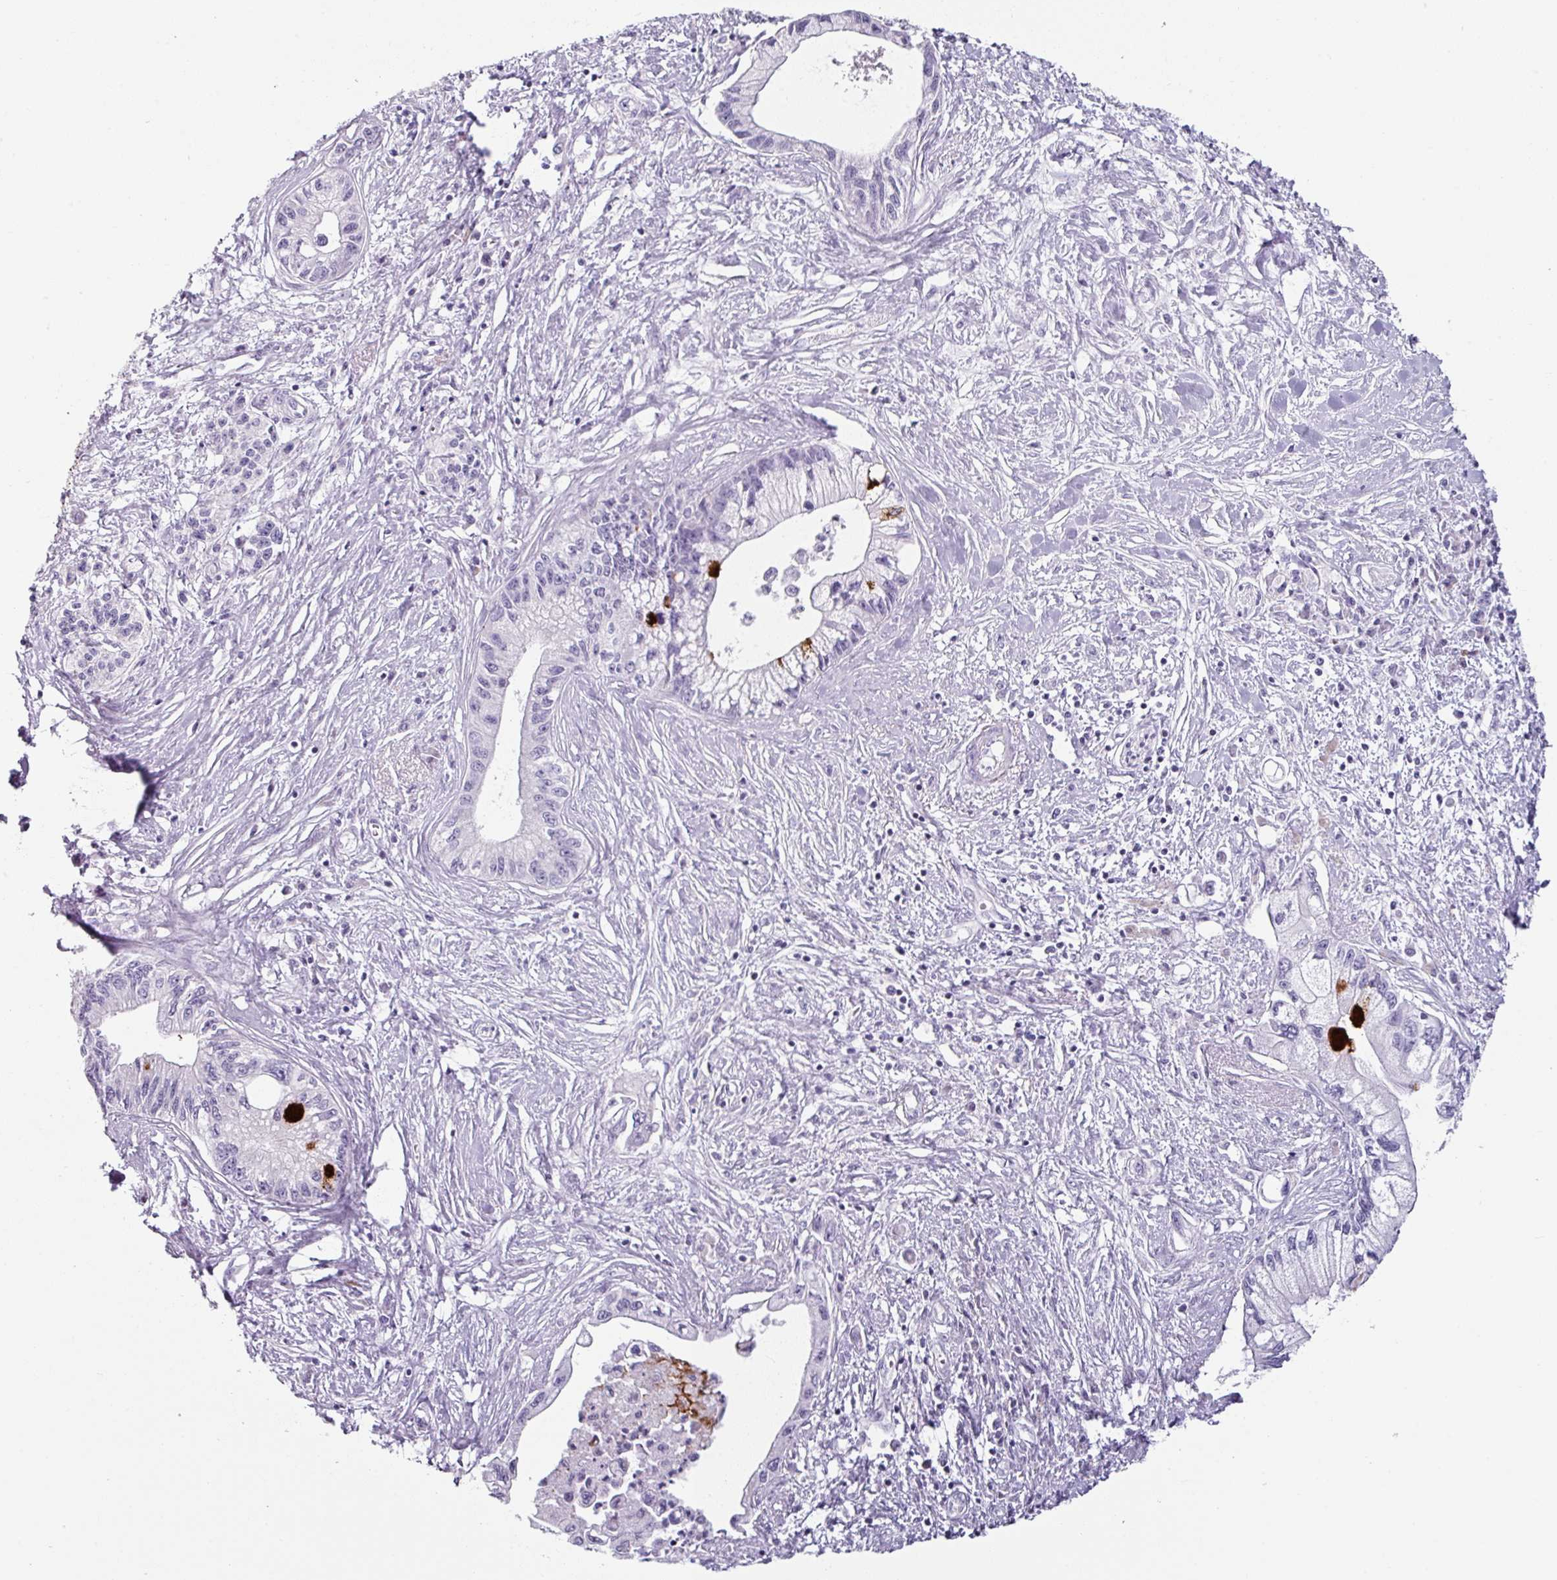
{"staining": {"intensity": "negative", "quantity": "none", "location": "none"}, "tissue": "pancreatic cancer", "cell_type": "Tumor cells", "image_type": "cancer", "snomed": [{"axis": "morphology", "description": "Adenocarcinoma, NOS"}, {"axis": "topography", "description": "Pancreas"}], "caption": "Micrograph shows no protein positivity in tumor cells of pancreatic adenocarcinoma tissue. (DAB immunohistochemistry, high magnification).", "gene": "CLCA1", "patient": {"sex": "male", "age": 61}}